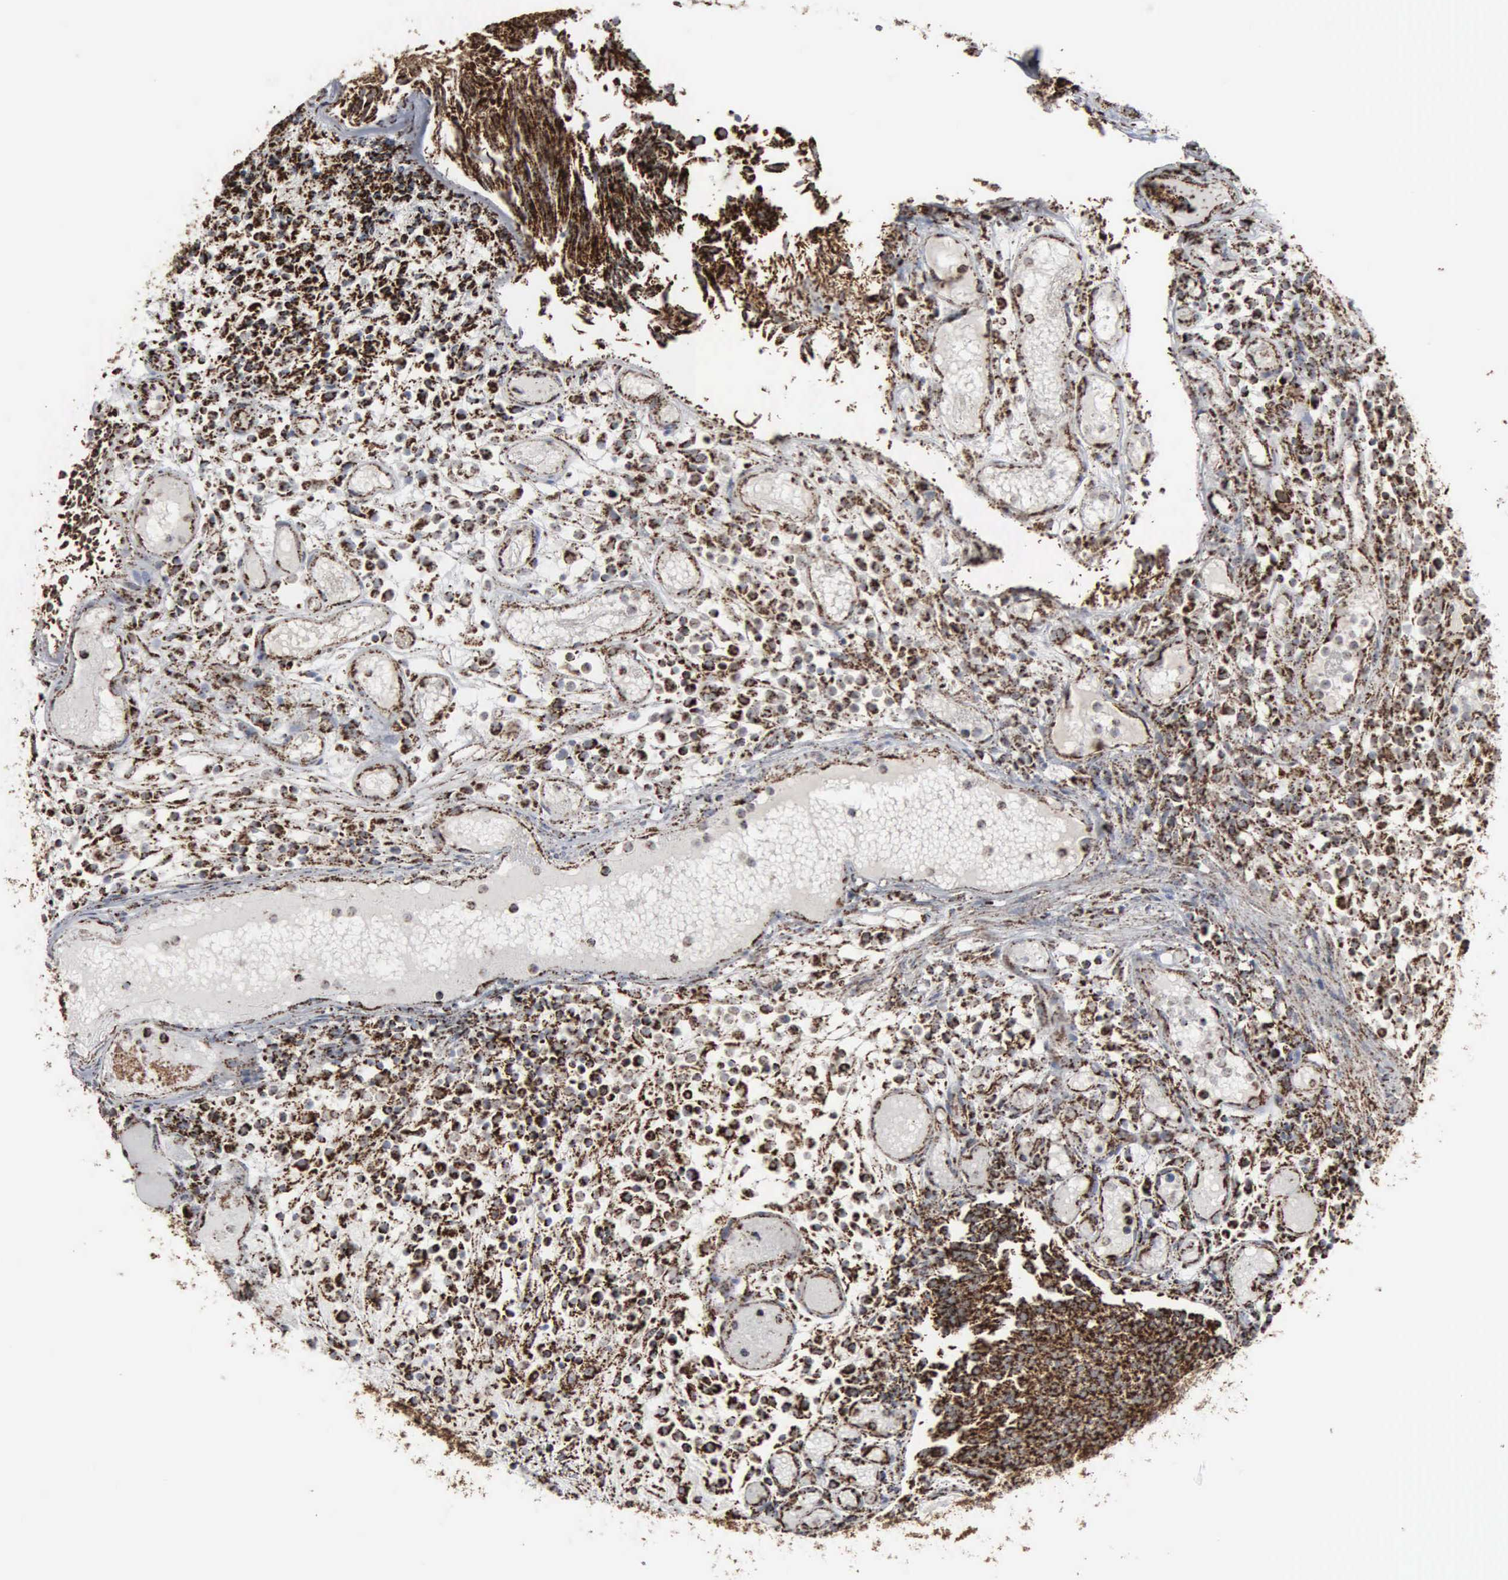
{"staining": {"intensity": "strong", "quantity": ">75%", "location": "cytoplasmic/membranous"}, "tissue": "urothelial cancer", "cell_type": "Tumor cells", "image_type": "cancer", "snomed": [{"axis": "morphology", "description": "Urothelial carcinoma, Low grade"}, {"axis": "topography", "description": "Urinary bladder"}], "caption": "Human urothelial cancer stained for a protein (brown) displays strong cytoplasmic/membranous positive positivity in about >75% of tumor cells.", "gene": "HSPA9", "patient": {"sex": "male", "age": 85}}